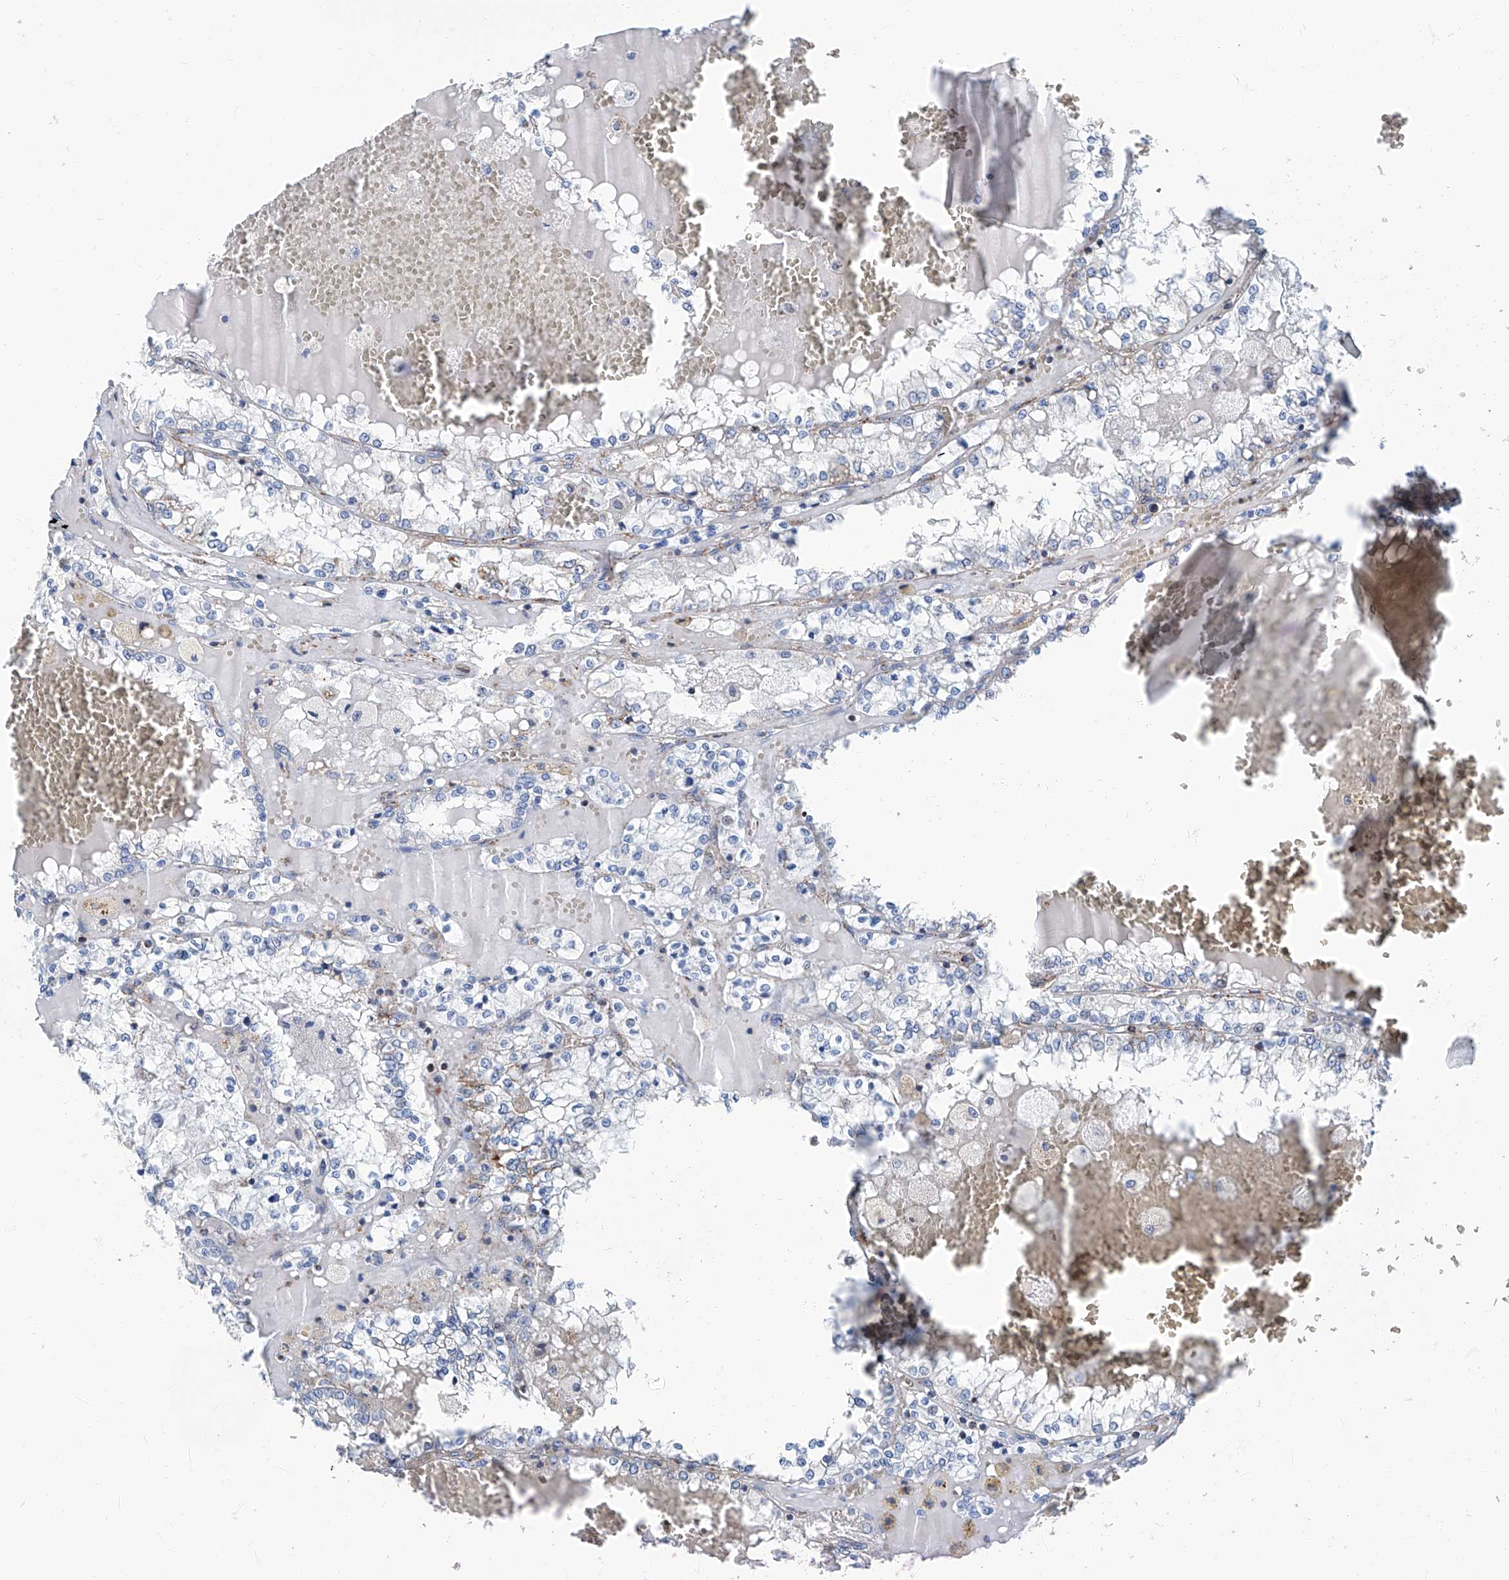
{"staining": {"intensity": "negative", "quantity": "none", "location": "none"}, "tissue": "renal cancer", "cell_type": "Tumor cells", "image_type": "cancer", "snomed": [{"axis": "morphology", "description": "Adenocarcinoma, NOS"}, {"axis": "topography", "description": "Kidney"}], "caption": "Tumor cells show no significant staining in renal adenocarcinoma.", "gene": "MT-ND1", "patient": {"sex": "female", "age": 56}}